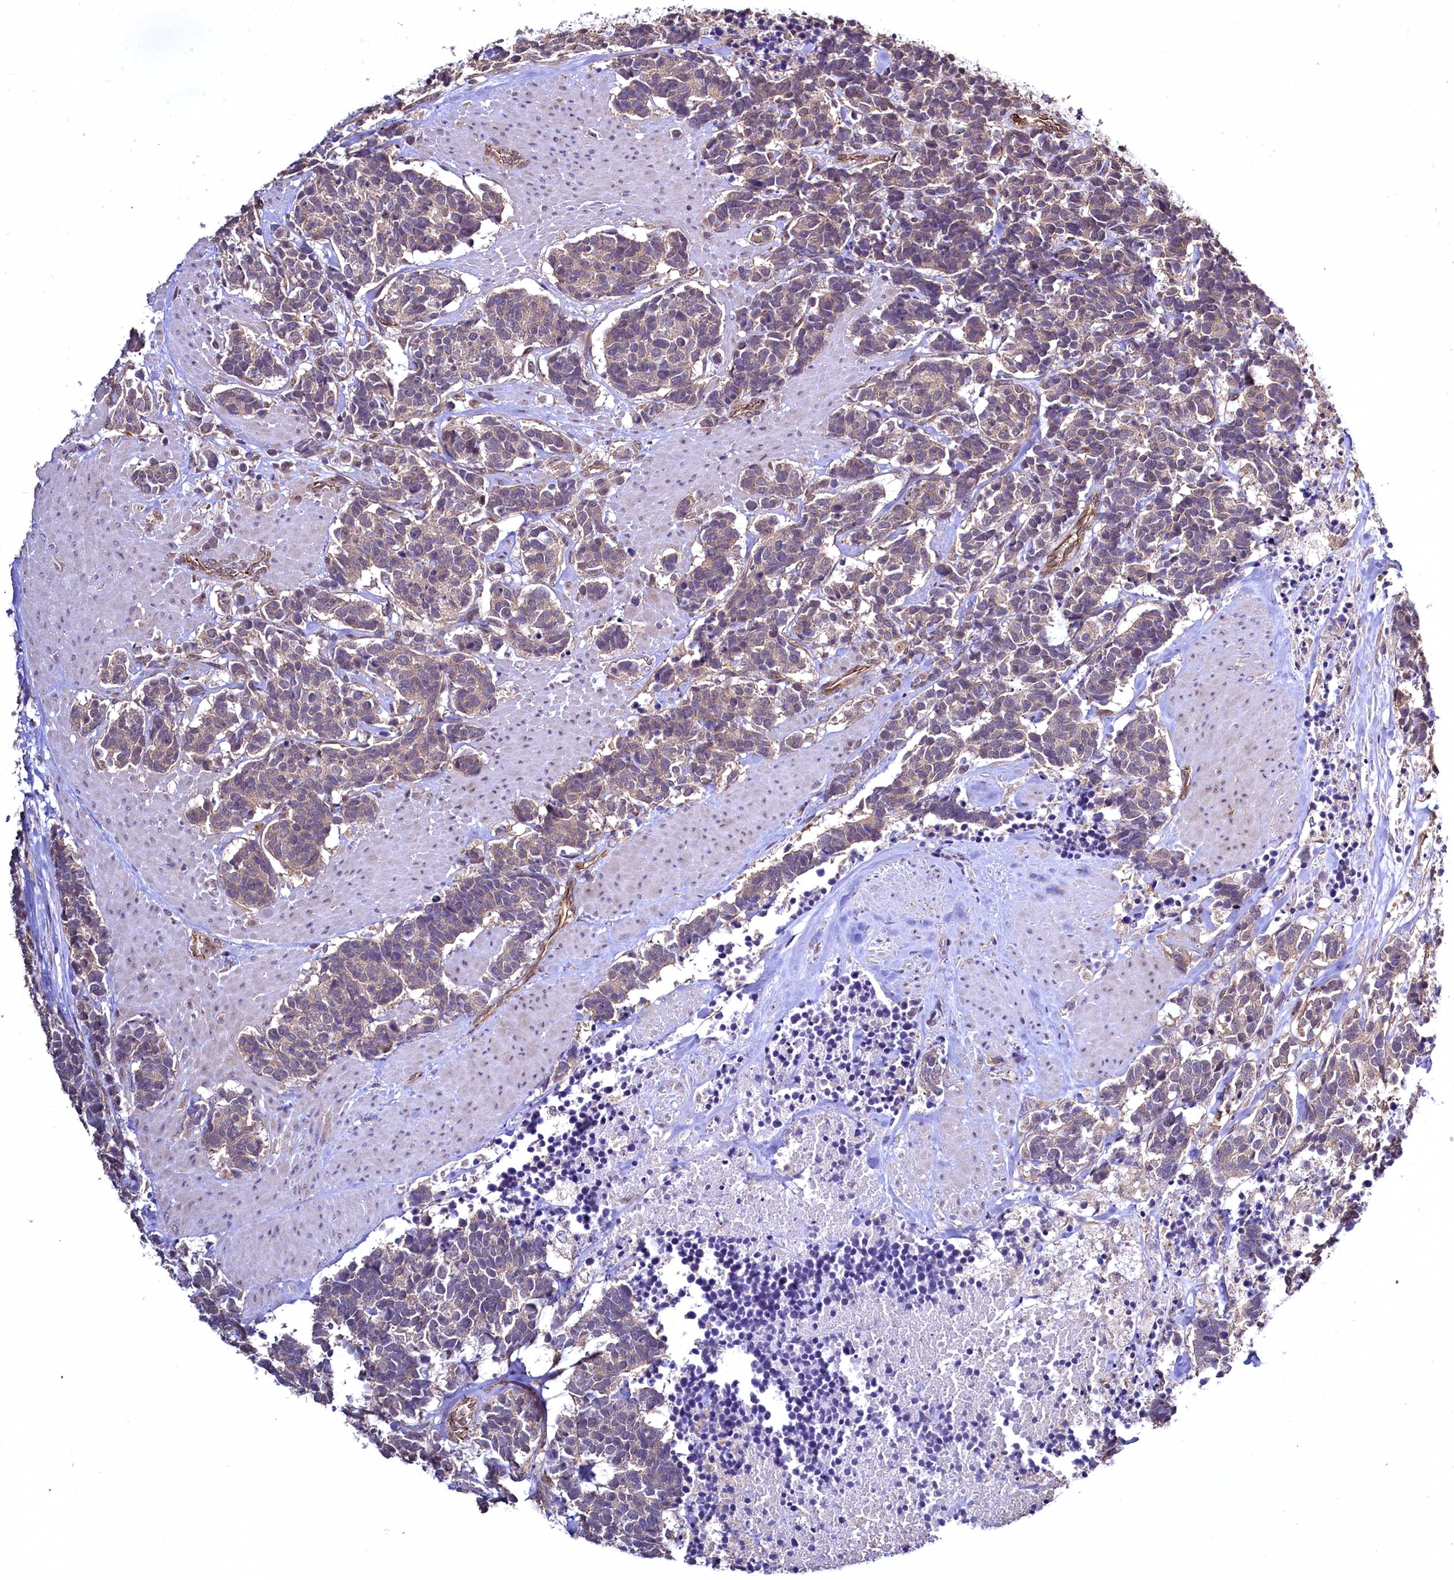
{"staining": {"intensity": "weak", "quantity": "25%-75%", "location": "cytoplasmic/membranous"}, "tissue": "carcinoid", "cell_type": "Tumor cells", "image_type": "cancer", "snomed": [{"axis": "morphology", "description": "Carcinoma, NOS"}, {"axis": "morphology", "description": "Carcinoid, malignant, NOS"}, {"axis": "topography", "description": "Urinary bladder"}], "caption": "The photomicrograph demonstrates immunohistochemical staining of carcinoid. There is weak cytoplasmic/membranous staining is identified in about 25%-75% of tumor cells. (Stains: DAB (3,3'-diaminobenzidine) in brown, nuclei in blue, Microscopy: brightfield microscopy at high magnification).", "gene": "TBCEL", "patient": {"sex": "male", "age": 57}}